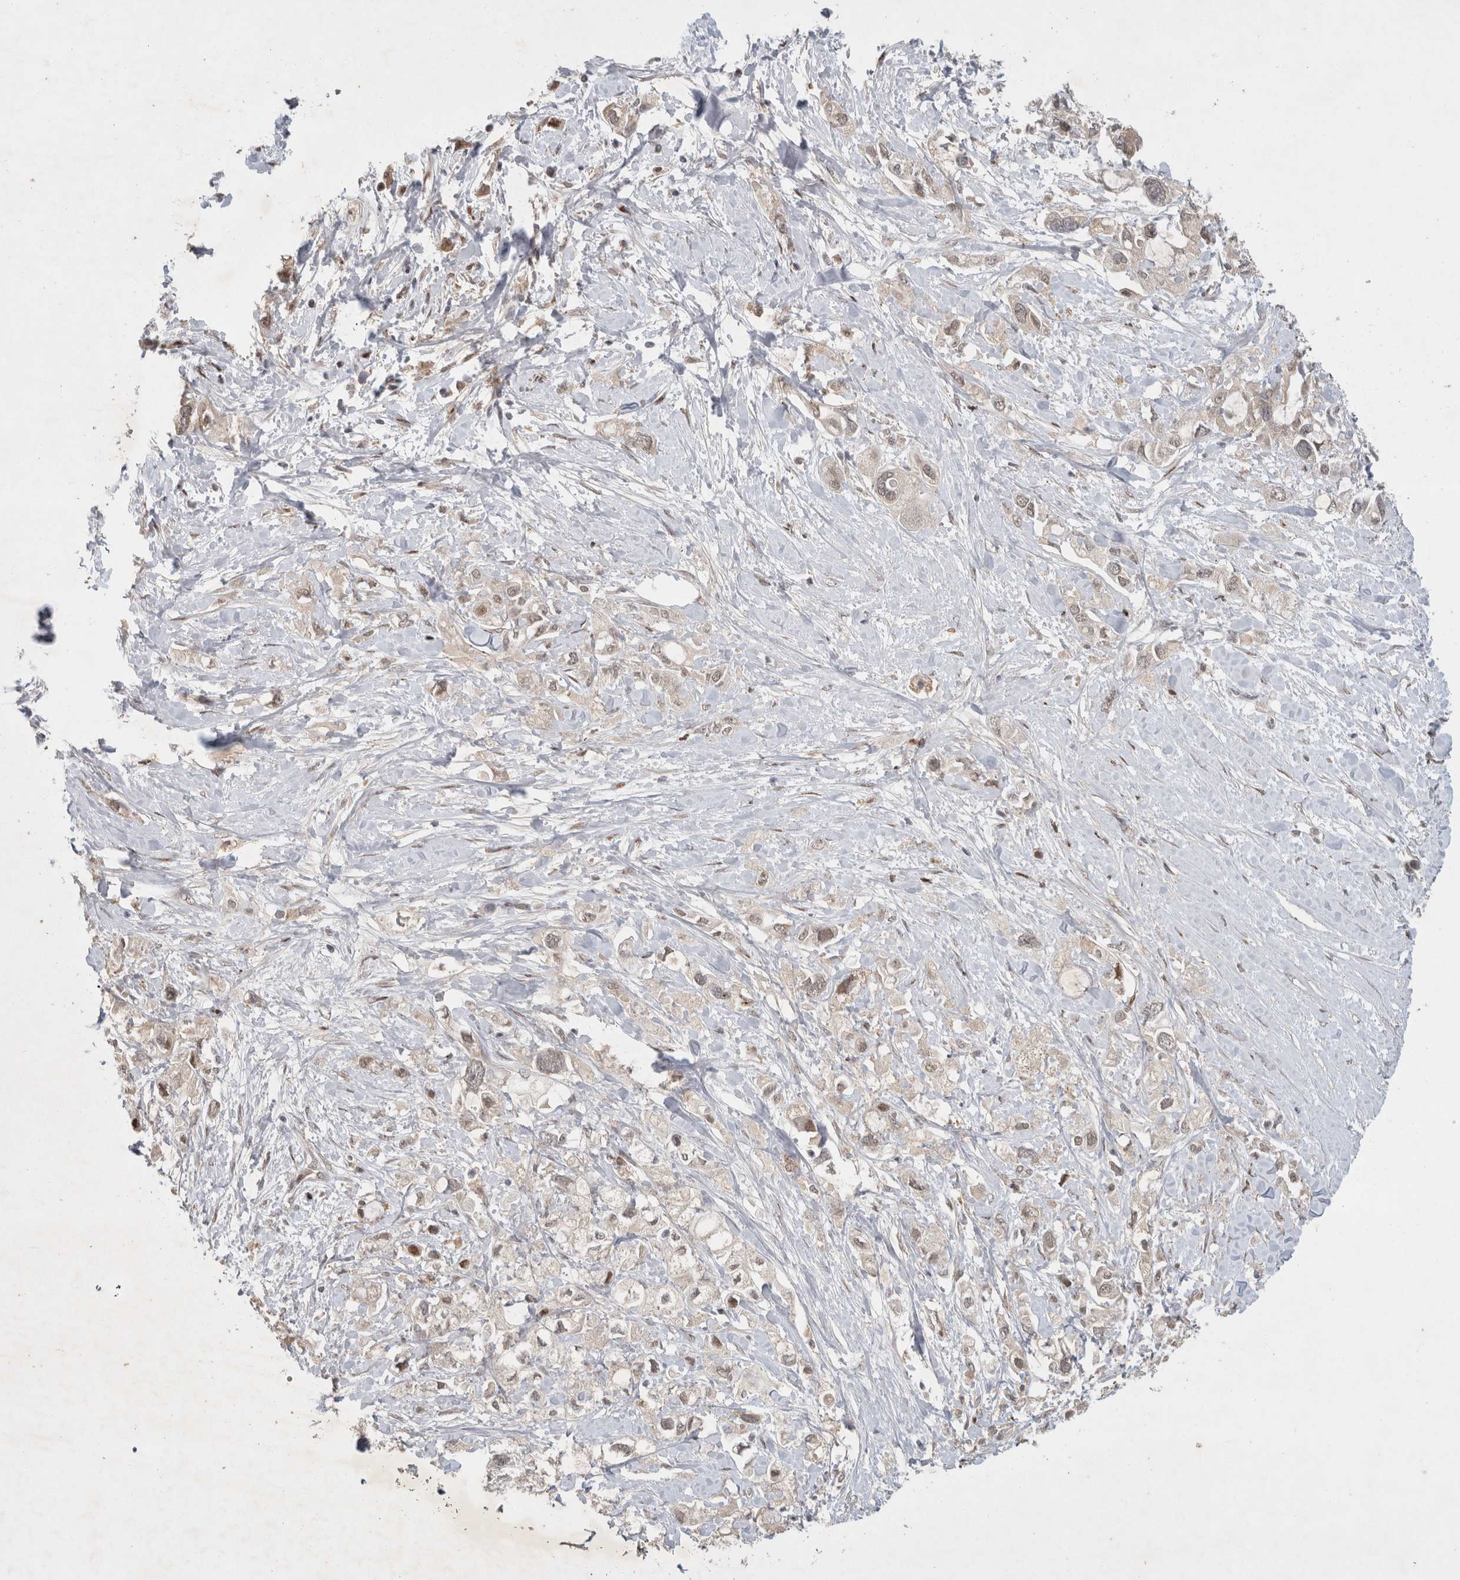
{"staining": {"intensity": "weak", "quantity": "<25%", "location": "nuclear"}, "tissue": "pancreatic cancer", "cell_type": "Tumor cells", "image_type": "cancer", "snomed": [{"axis": "morphology", "description": "Adenocarcinoma, NOS"}, {"axis": "topography", "description": "Pancreas"}], "caption": "High power microscopy photomicrograph of an immunohistochemistry photomicrograph of pancreatic adenocarcinoma, revealing no significant expression in tumor cells.", "gene": "C8orf58", "patient": {"sex": "female", "age": 56}}